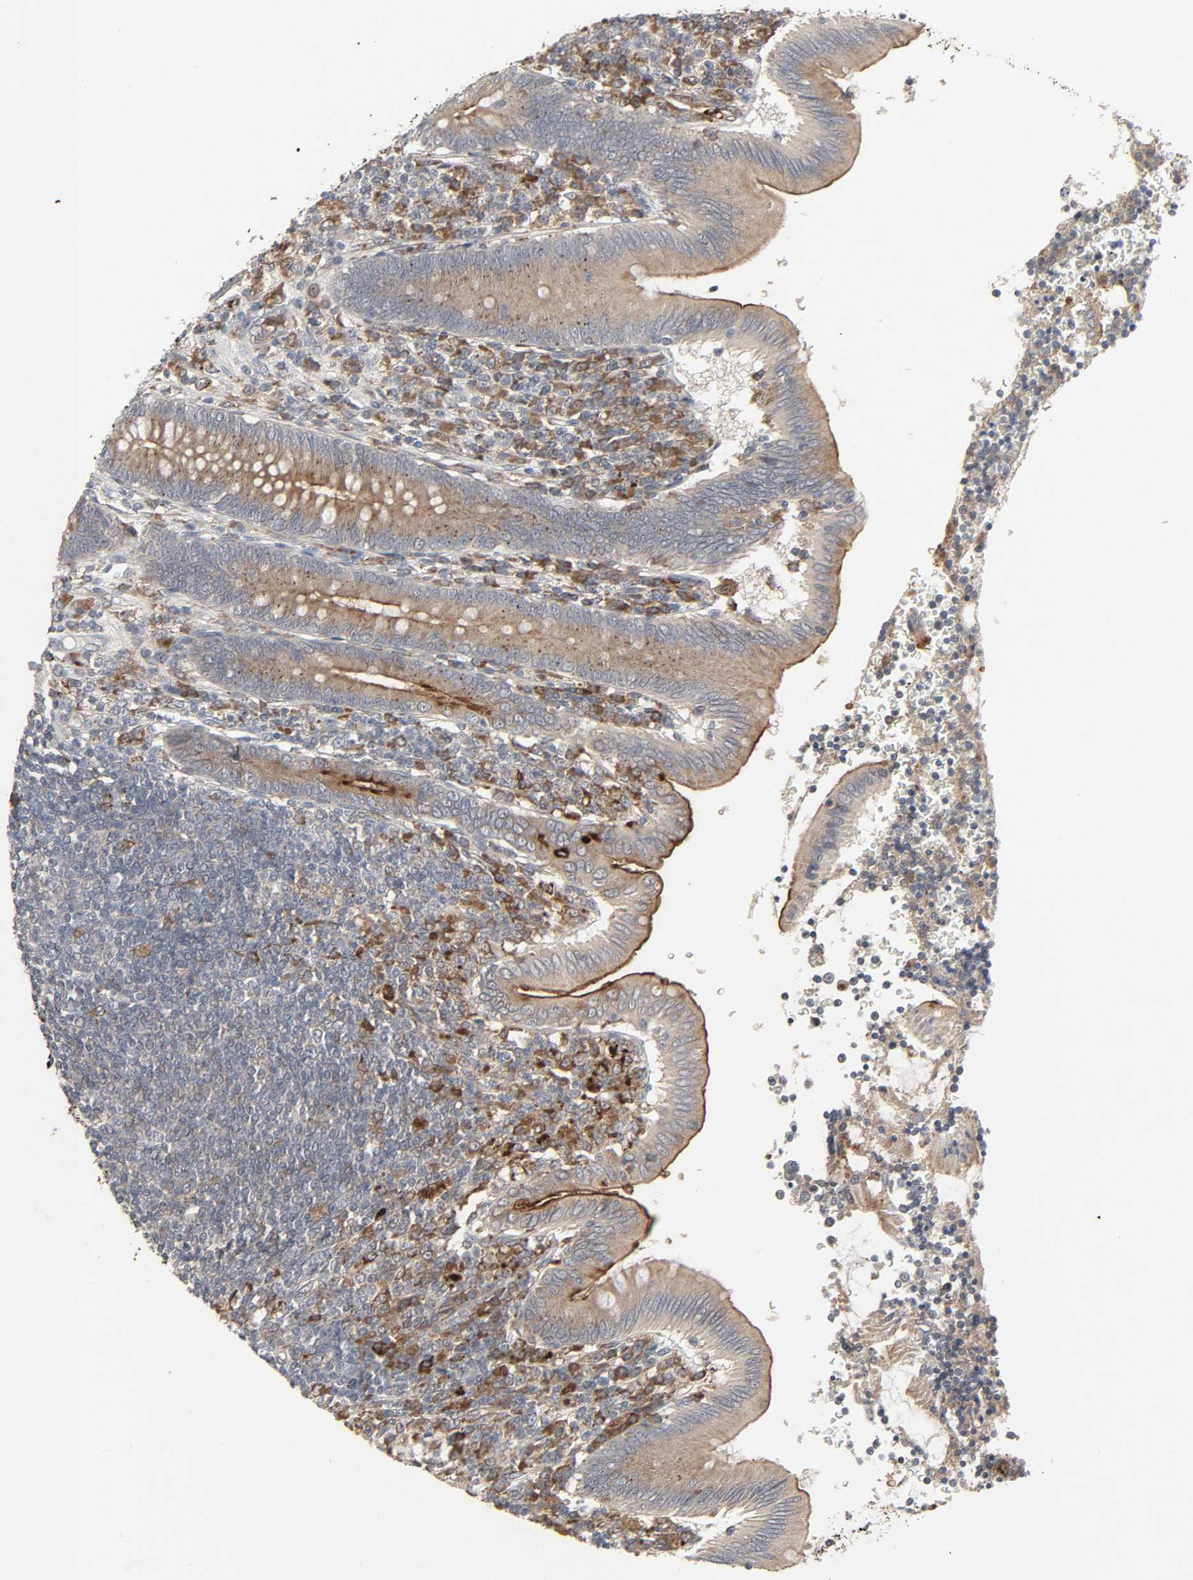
{"staining": {"intensity": "strong", "quantity": ">75%", "location": "cytoplasmic/membranous"}, "tissue": "appendix", "cell_type": "Glandular cells", "image_type": "normal", "snomed": [{"axis": "morphology", "description": "Normal tissue, NOS"}, {"axis": "morphology", "description": "Inflammation, NOS"}, {"axis": "topography", "description": "Appendix"}], "caption": "Immunohistochemistry (IHC) histopathology image of benign appendix: appendix stained using immunohistochemistry shows high levels of strong protein expression localized specifically in the cytoplasmic/membranous of glandular cells, appearing as a cytoplasmic/membranous brown color.", "gene": "ADCY4", "patient": {"sex": "male", "age": 46}}